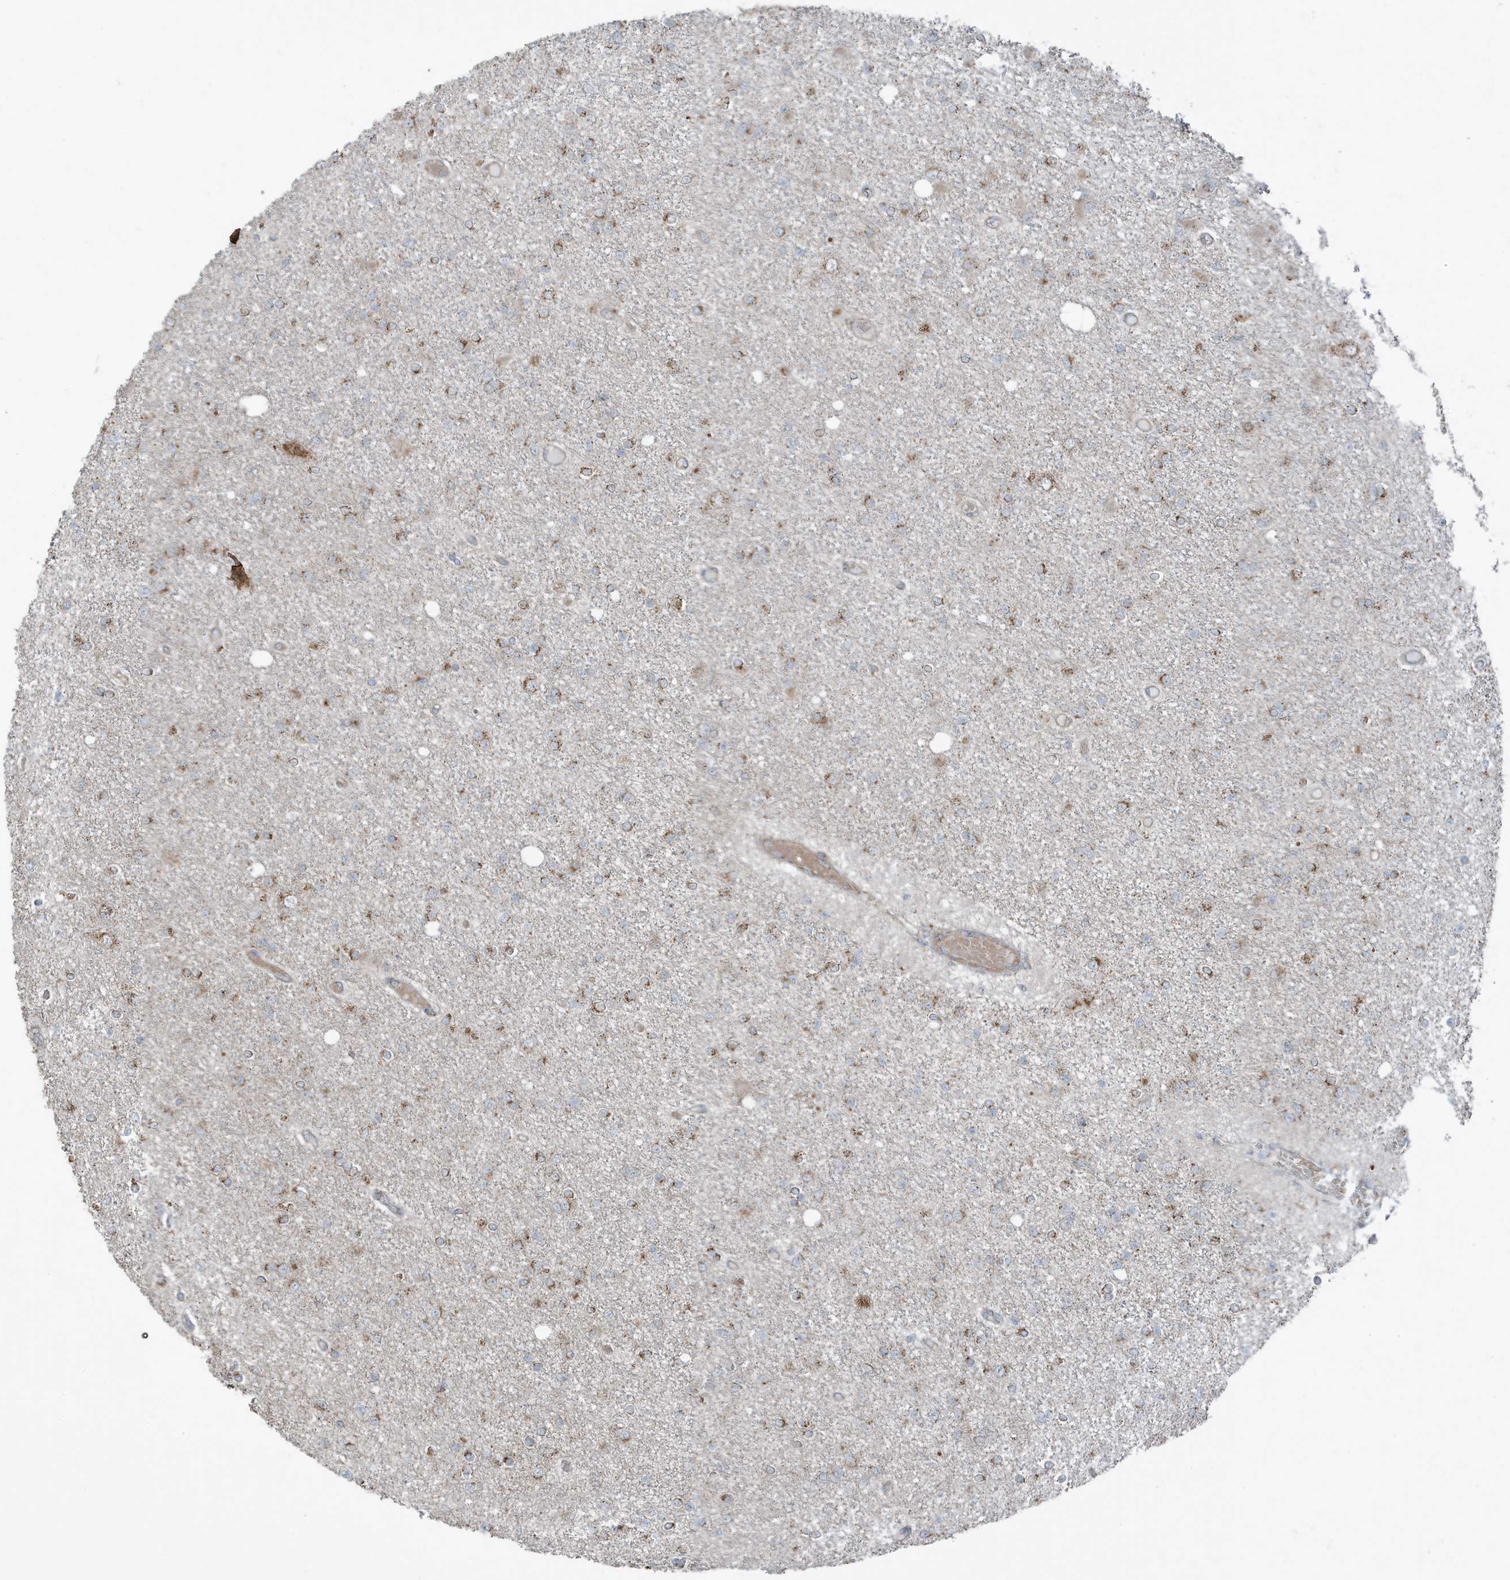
{"staining": {"intensity": "moderate", "quantity": "25%-75%", "location": "cytoplasmic/membranous"}, "tissue": "glioma", "cell_type": "Tumor cells", "image_type": "cancer", "snomed": [{"axis": "morphology", "description": "Glioma, malignant, Low grade"}, {"axis": "topography", "description": "Brain"}], "caption": "Glioma tissue reveals moderate cytoplasmic/membranous staining in about 25%-75% of tumor cells, visualized by immunohistochemistry.", "gene": "GOLGA4", "patient": {"sex": "female", "age": 22}}